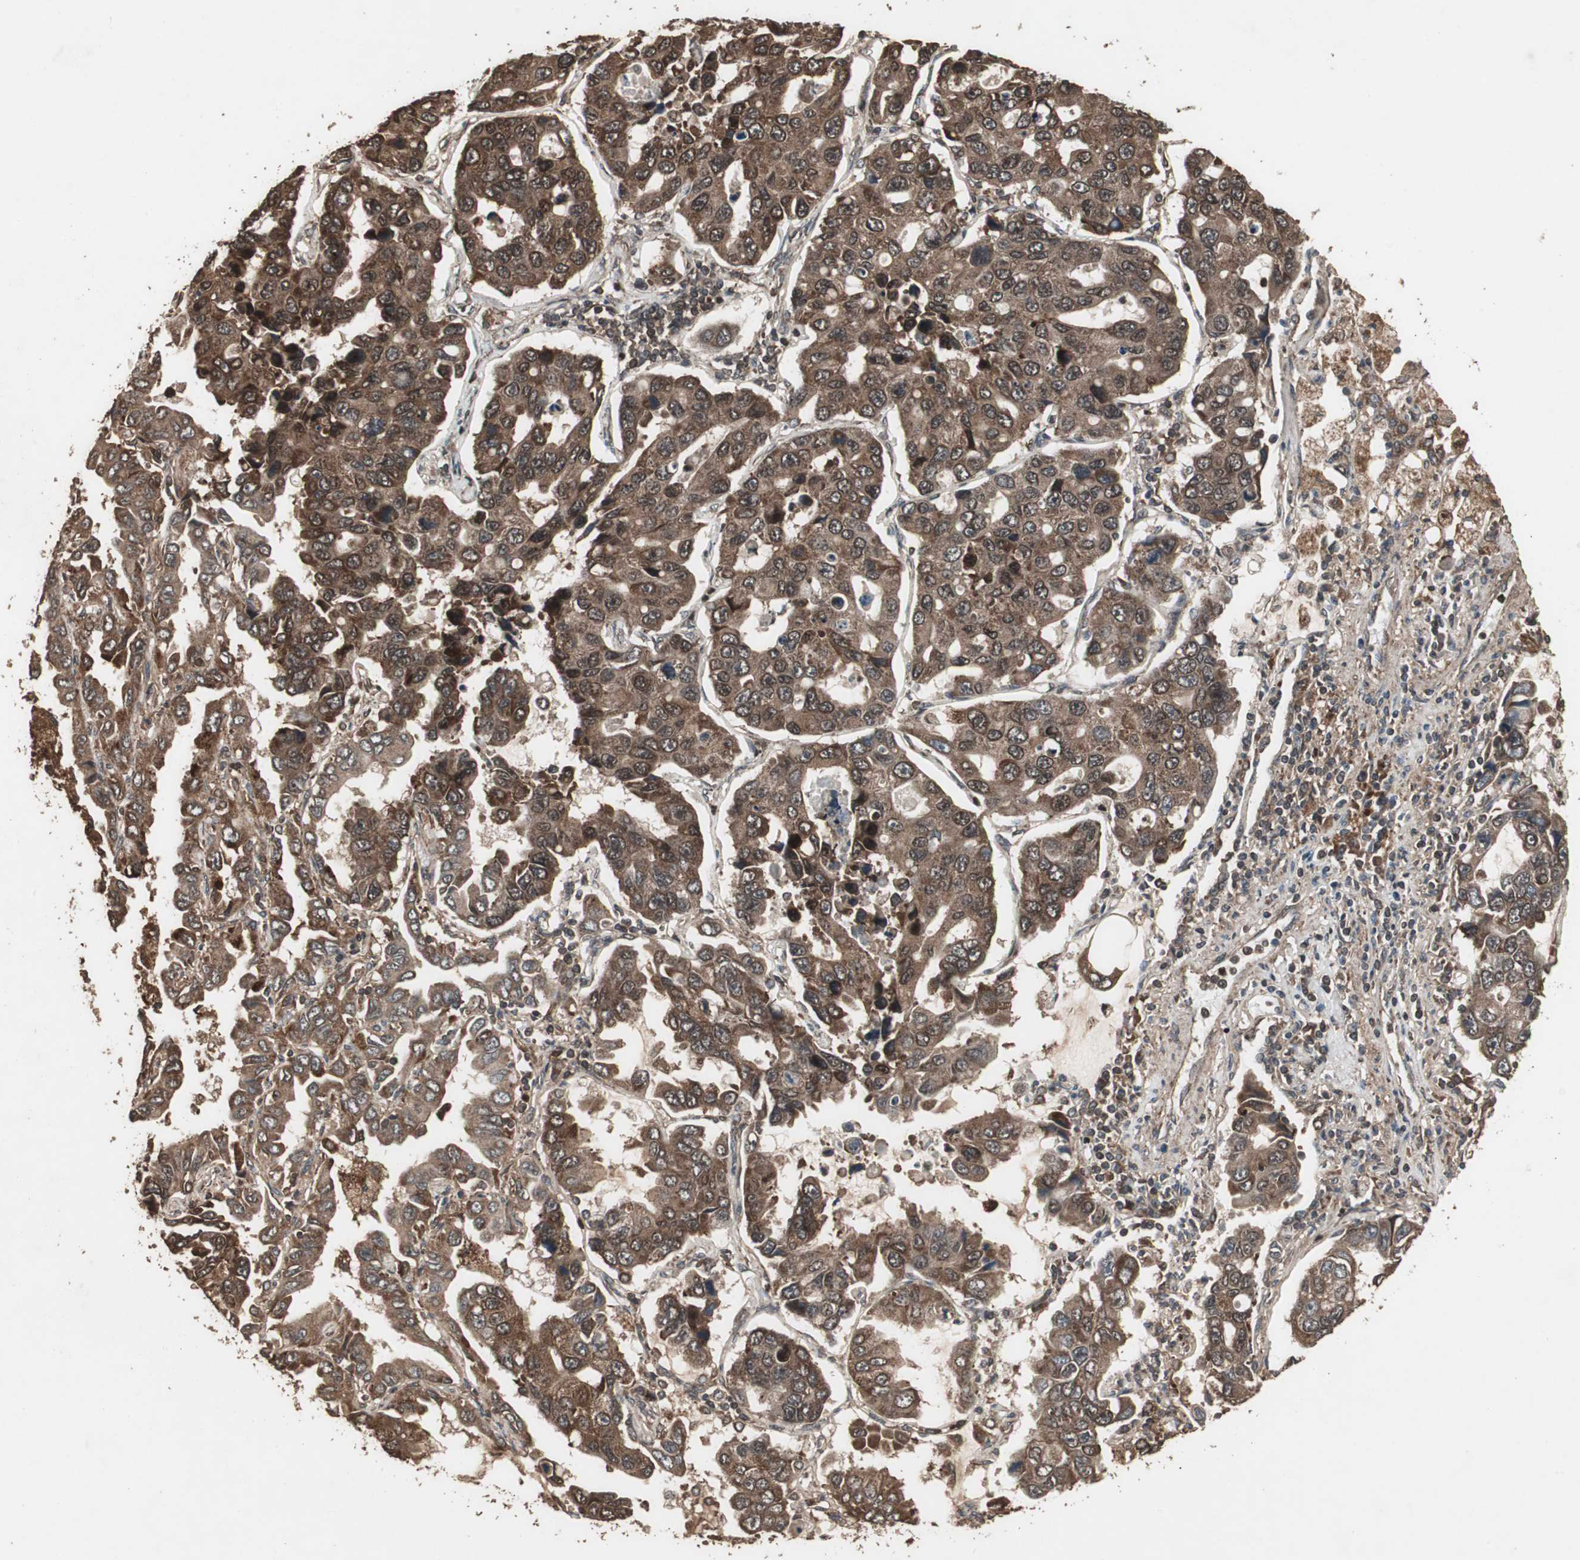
{"staining": {"intensity": "strong", "quantity": ">75%", "location": "cytoplasmic/membranous"}, "tissue": "lung cancer", "cell_type": "Tumor cells", "image_type": "cancer", "snomed": [{"axis": "morphology", "description": "Adenocarcinoma, NOS"}, {"axis": "topography", "description": "Lung"}], "caption": "Human lung cancer (adenocarcinoma) stained with a brown dye displays strong cytoplasmic/membranous positive expression in approximately >75% of tumor cells.", "gene": "LAMTOR5", "patient": {"sex": "male", "age": 64}}